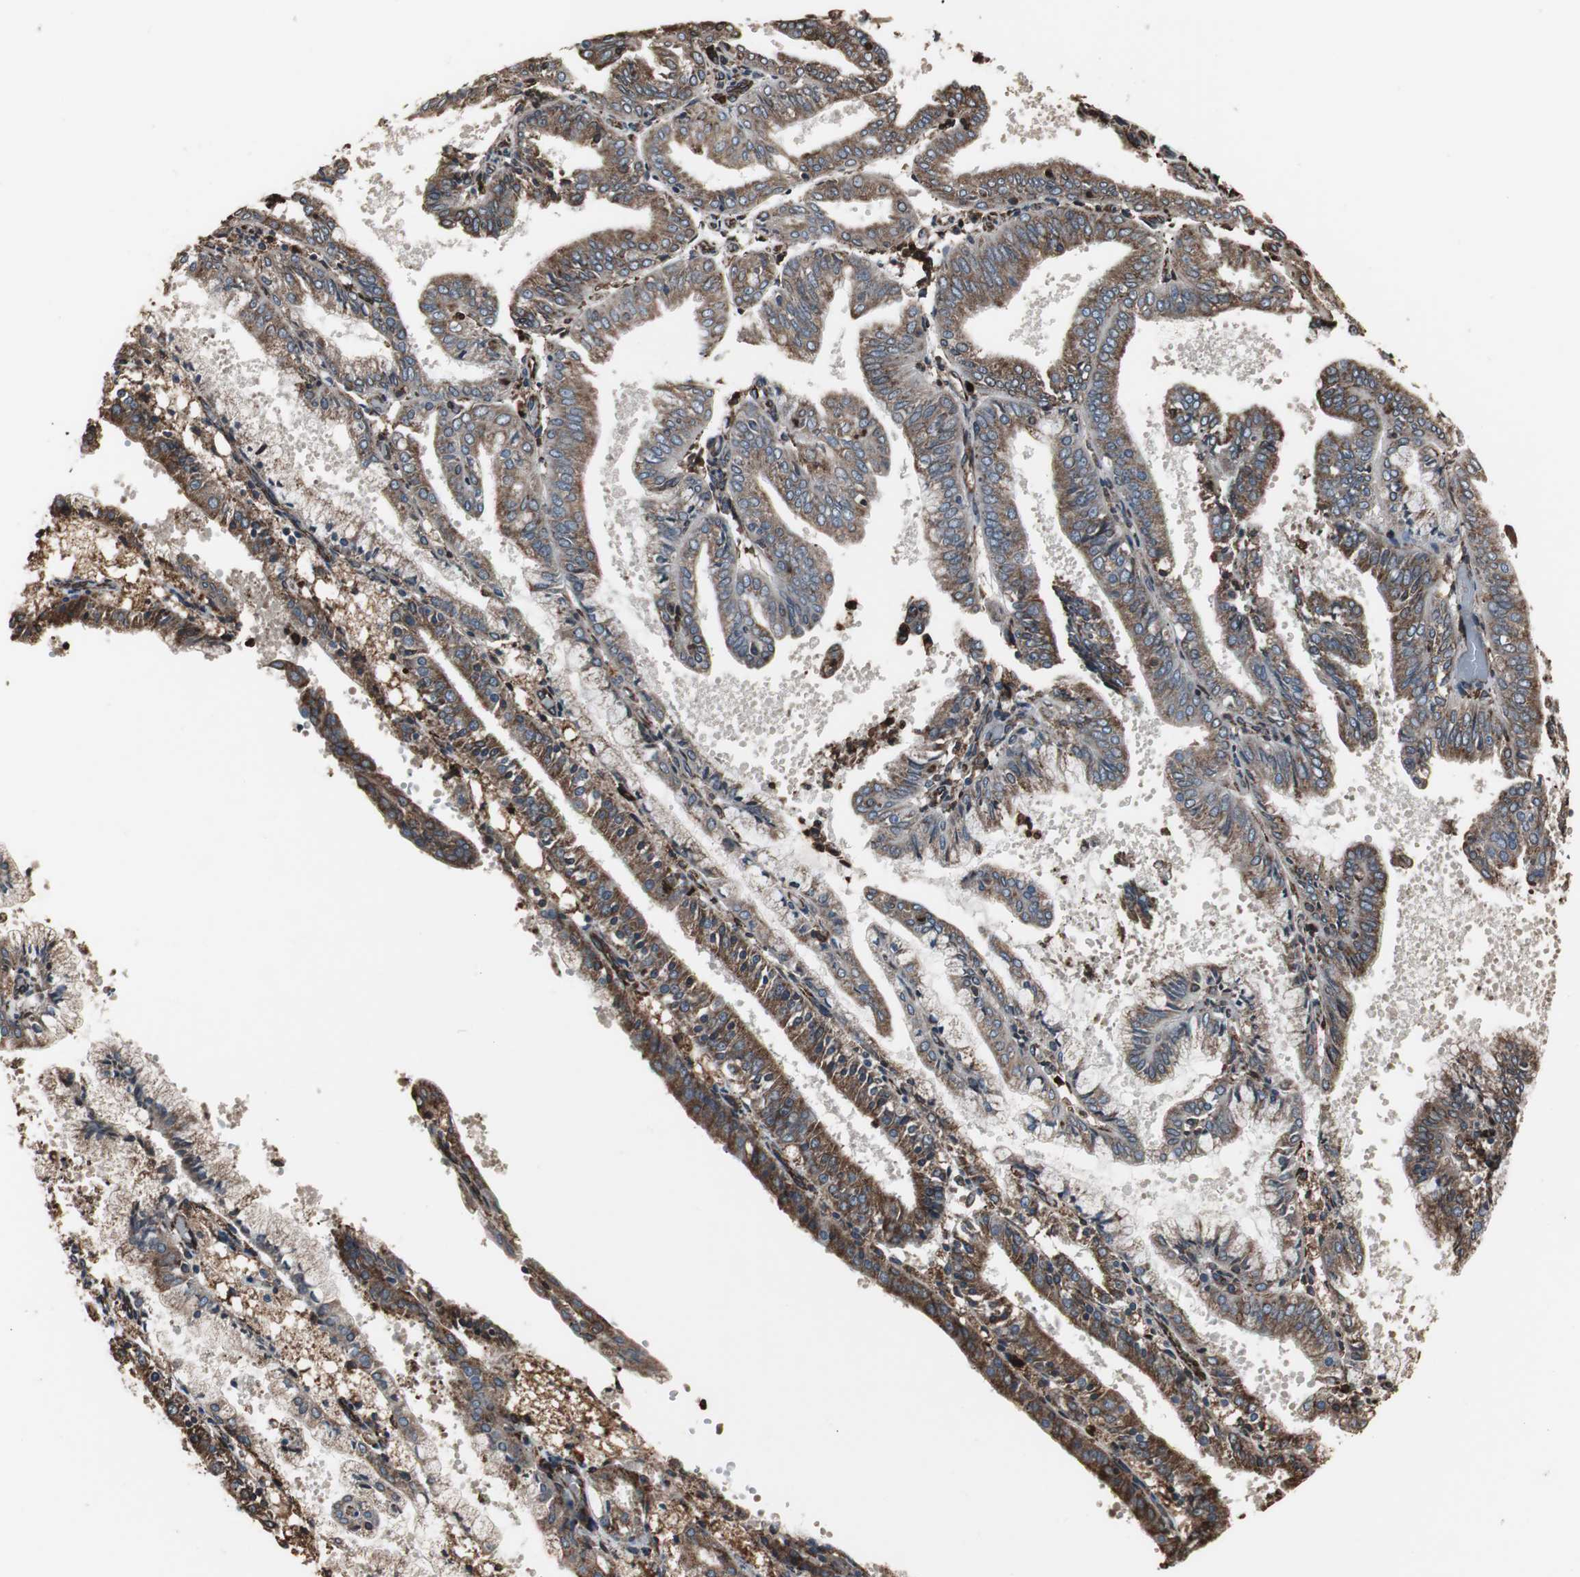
{"staining": {"intensity": "moderate", "quantity": ">75%", "location": "cytoplasmic/membranous"}, "tissue": "endometrial cancer", "cell_type": "Tumor cells", "image_type": "cancer", "snomed": [{"axis": "morphology", "description": "Adenocarcinoma, NOS"}, {"axis": "topography", "description": "Endometrium"}], "caption": "Immunohistochemistry histopathology image of neoplastic tissue: human endometrial cancer (adenocarcinoma) stained using immunohistochemistry exhibits medium levels of moderate protein expression localized specifically in the cytoplasmic/membranous of tumor cells, appearing as a cytoplasmic/membranous brown color.", "gene": "CALU", "patient": {"sex": "female", "age": 63}}